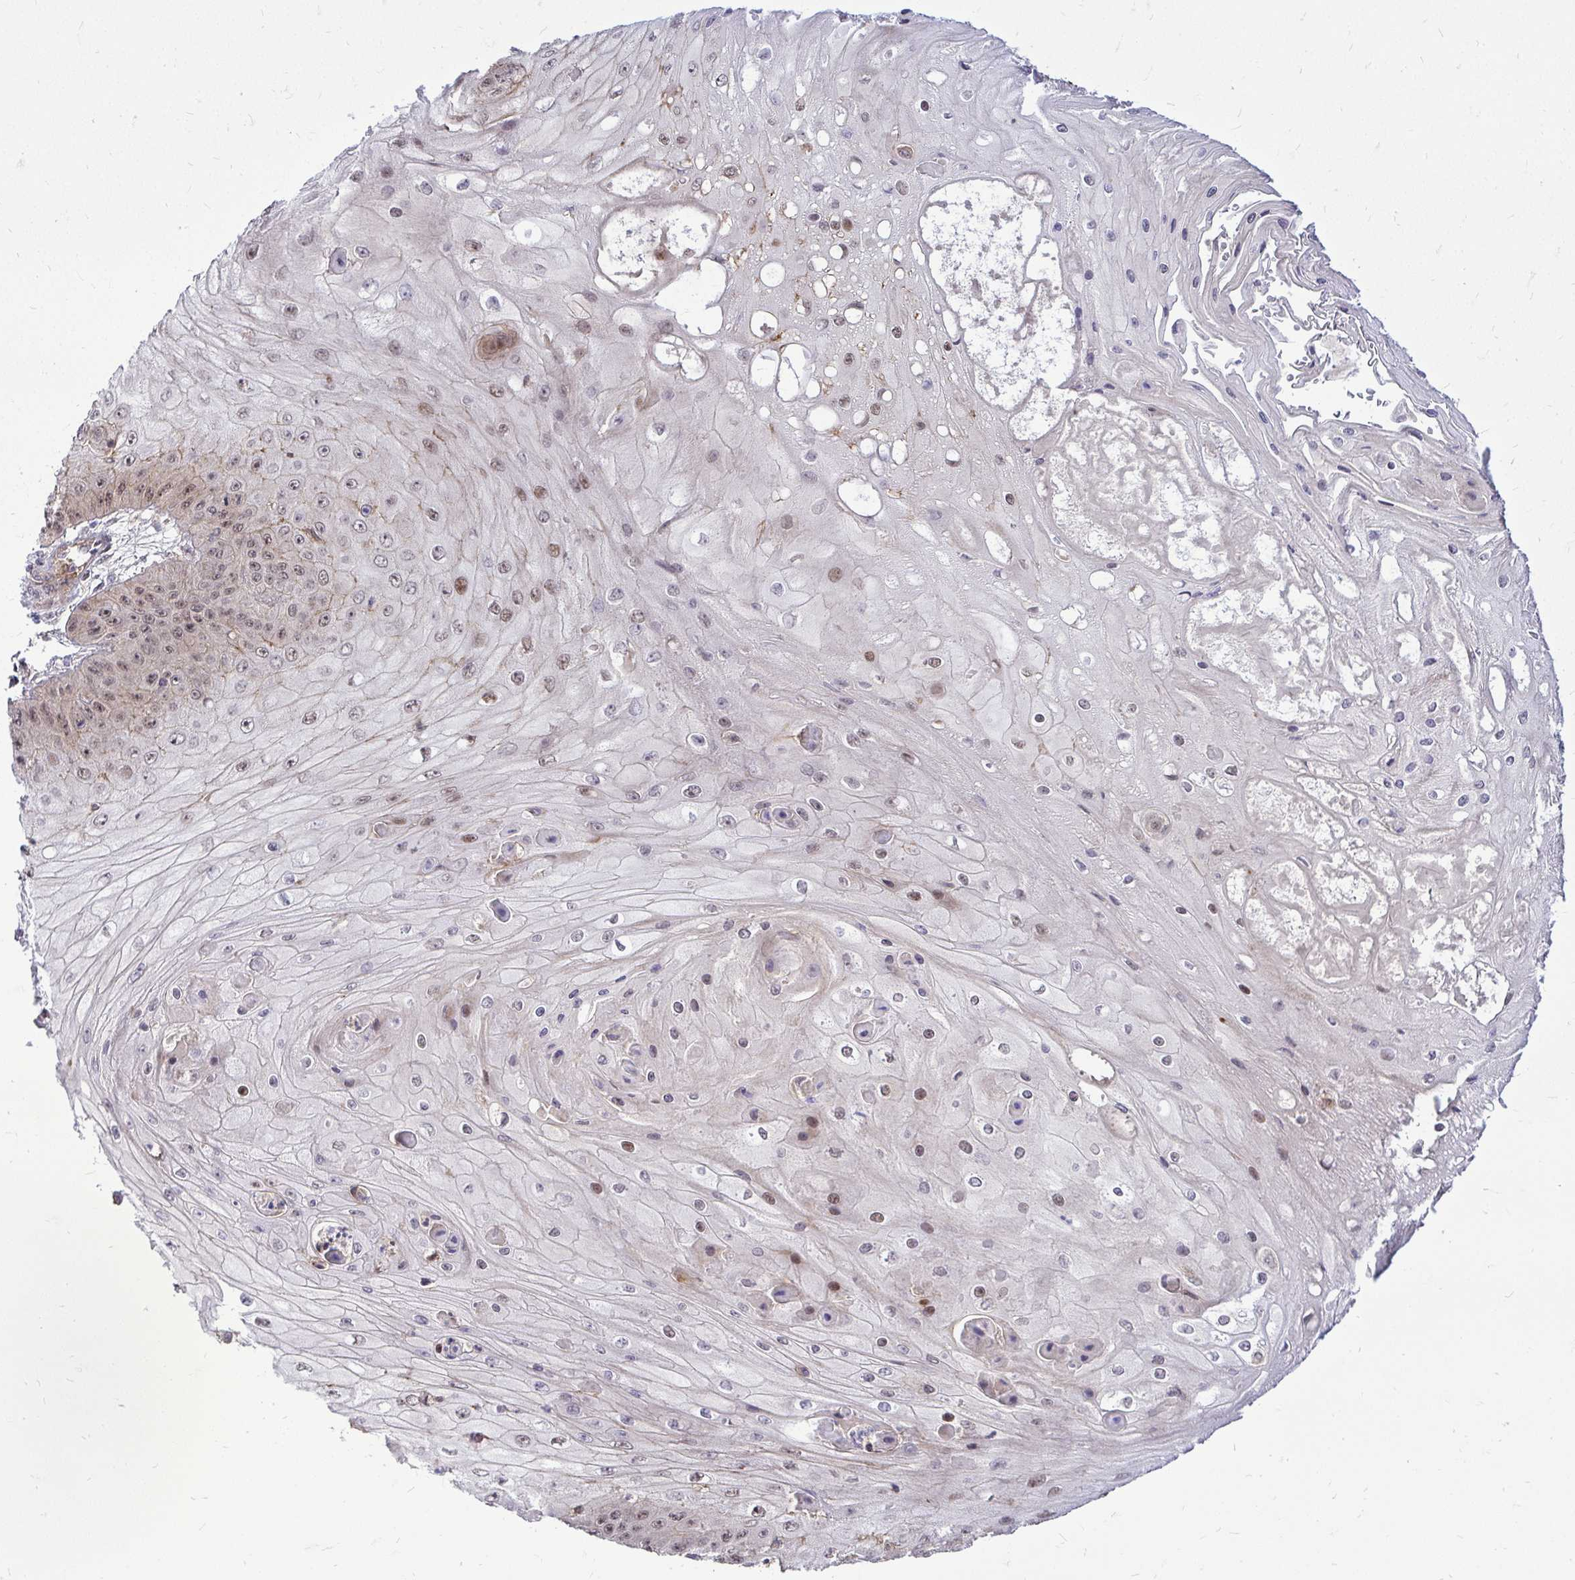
{"staining": {"intensity": "weak", "quantity": "<25%", "location": "nuclear"}, "tissue": "skin cancer", "cell_type": "Tumor cells", "image_type": "cancer", "snomed": [{"axis": "morphology", "description": "Squamous cell carcinoma, NOS"}, {"axis": "topography", "description": "Skin"}], "caption": "Skin squamous cell carcinoma was stained to show a protein in brown. There is no significant staining in tumor cells.", "gene": "TRIP6", "patient": {"sex": "male", "age": 70}}